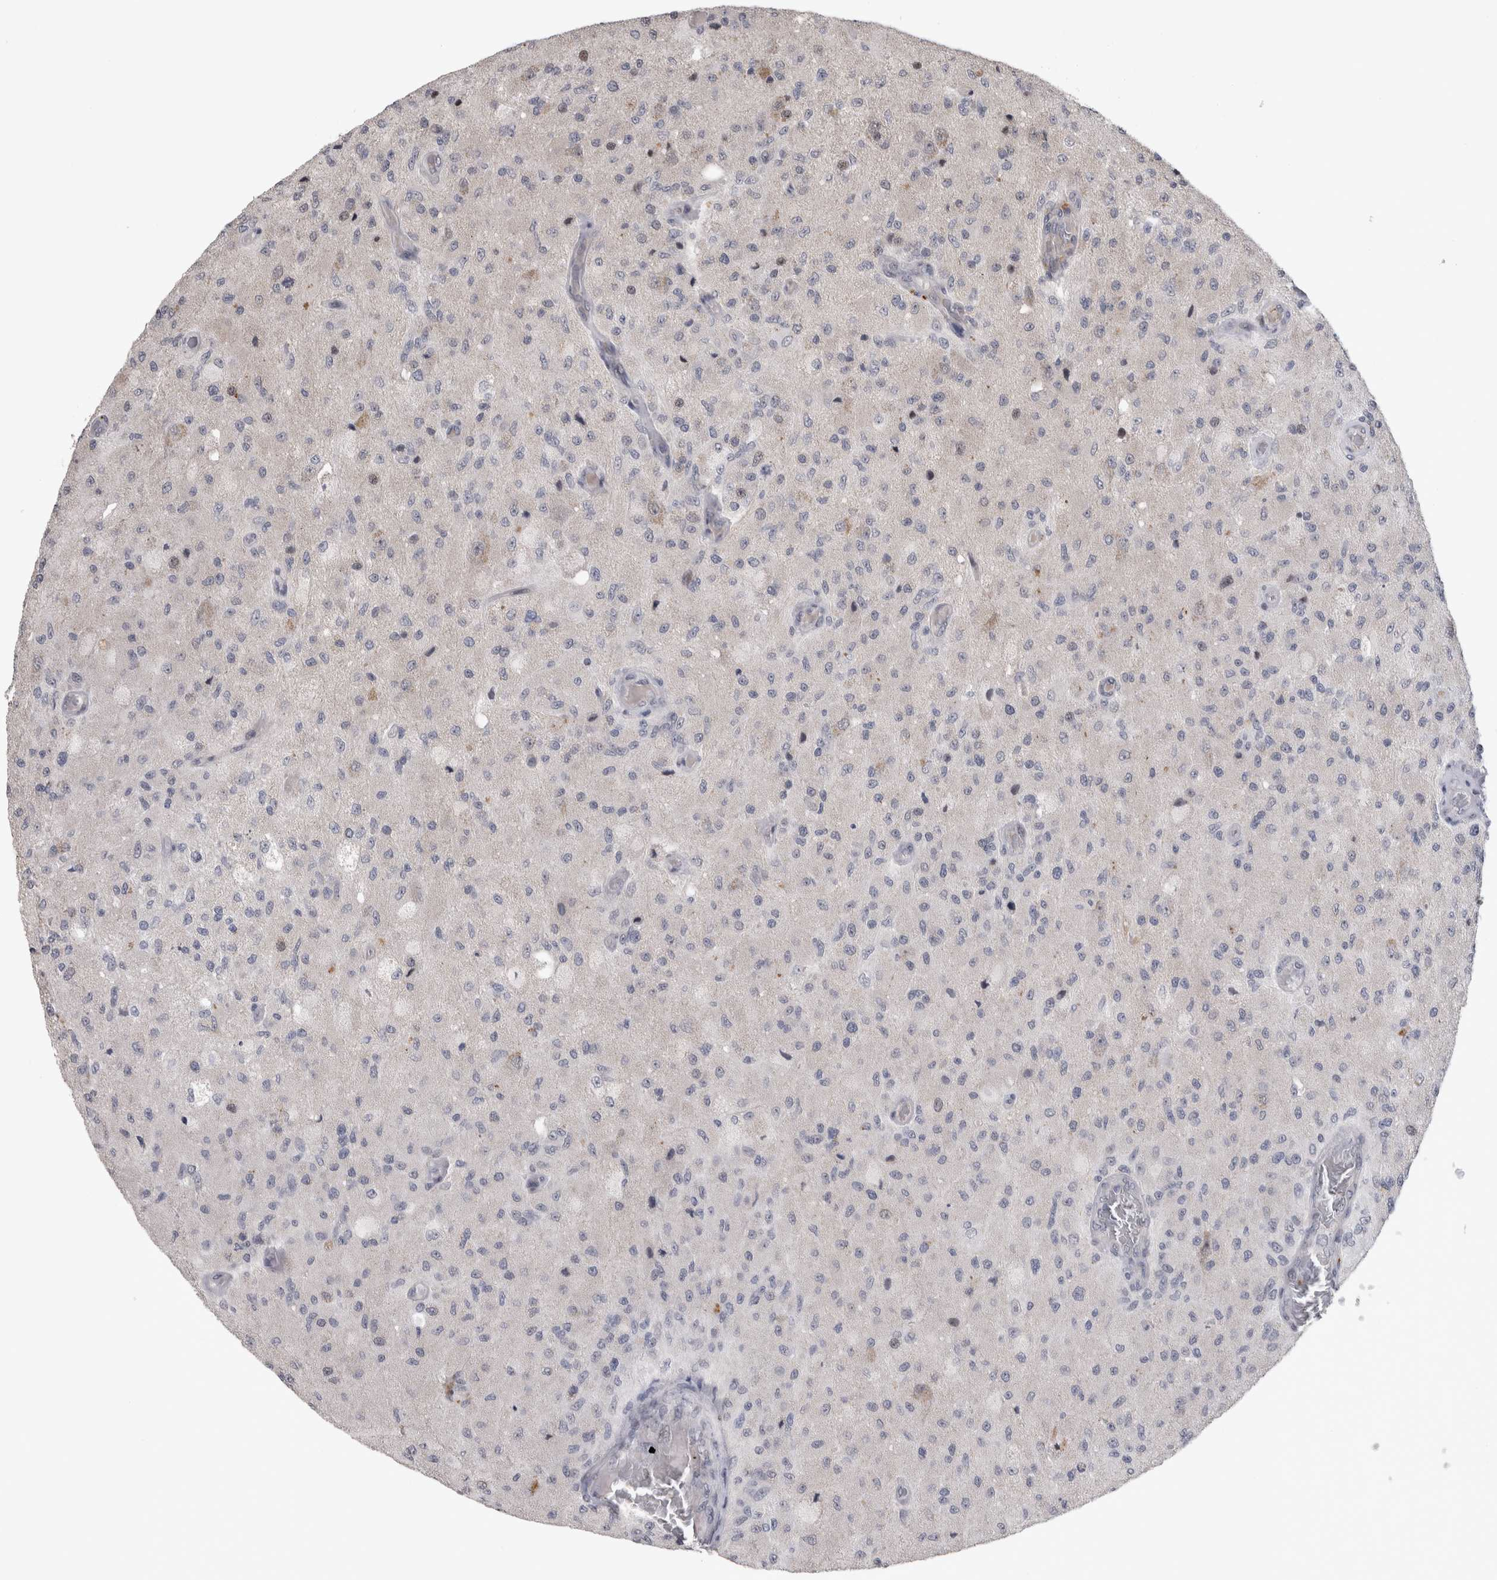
{"staining": {"intensity": "negative", "quantity": "none", "location": "none"}, "tissue": "glioma", "cell_type": "Tumor cells", "image_type": "cancer", "snomed": [{"axis": "morphology", "description": "Normal tissue, NOS"}, {"axis": "morphology", "description": "Glioma, malignant, High grade"}, {"axis": "topography", "description": "Cerebral cortex"}], "caption": "Immunohistochemical staining of malignant high-grade glioma reveals no significant expression in tumor cells.", "gene": "IFI44", "patient": {"sex": "male", "age": 77}}